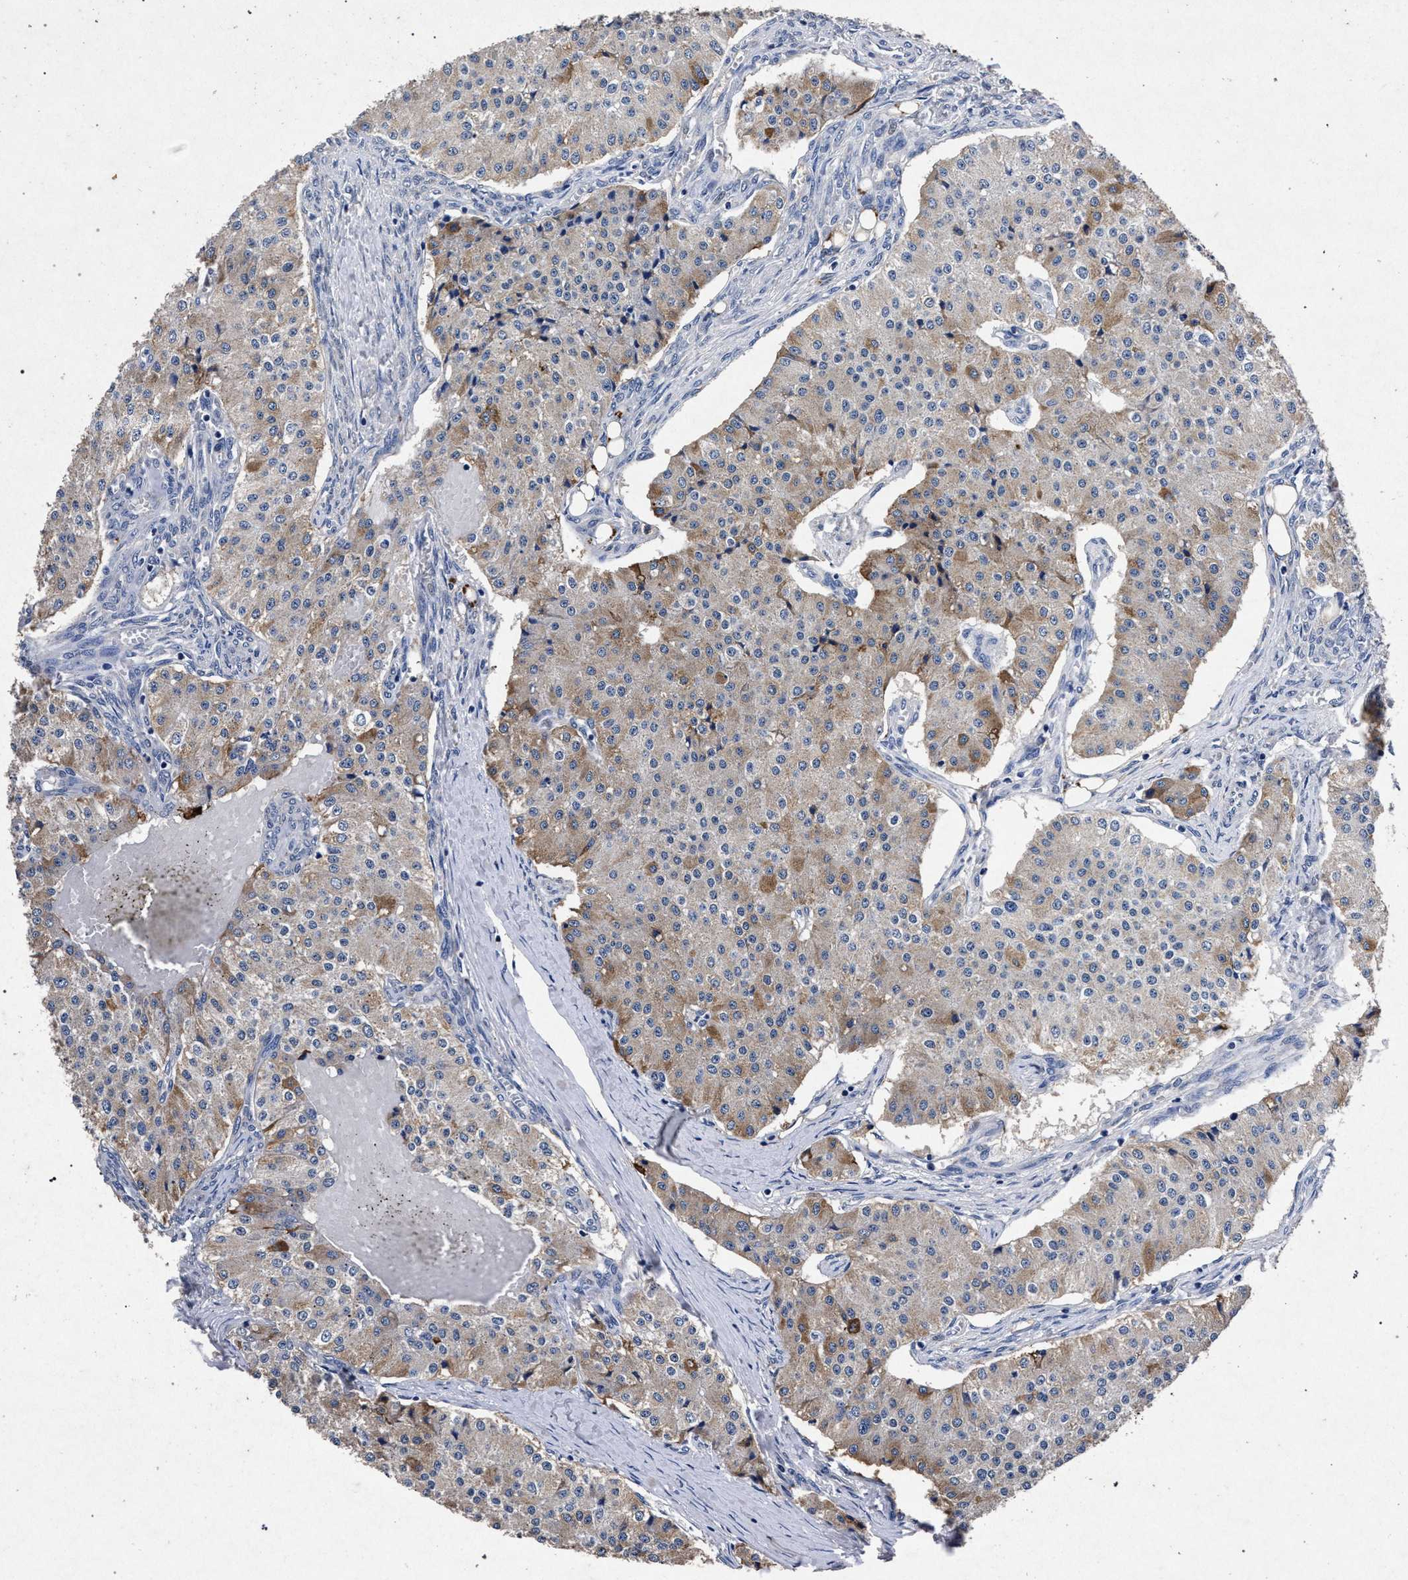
{"staining": {"intensity": "moderate", "quantity": "25%-75%", "location": "cytoplasmic/membranous"}, "tissue": "carcinoid", "cell_type": "Tumor cells", "image_type": "cancer", "snomed": [{"axis": "morphology", "description": "Carcinoid, malignant, NOS"}, {"axis": "topography", "description": "Colon"}], "caption": "DAB immunohistochemical staining of carcinoid displays moderate cytoplasmic/membranous protein expression in about 25%-75% of tumor cells. (IHC, brightfield microscopy, high magnification).", "gene": "ATP1A2", "patient": {"sex": "female", "age": 52}}